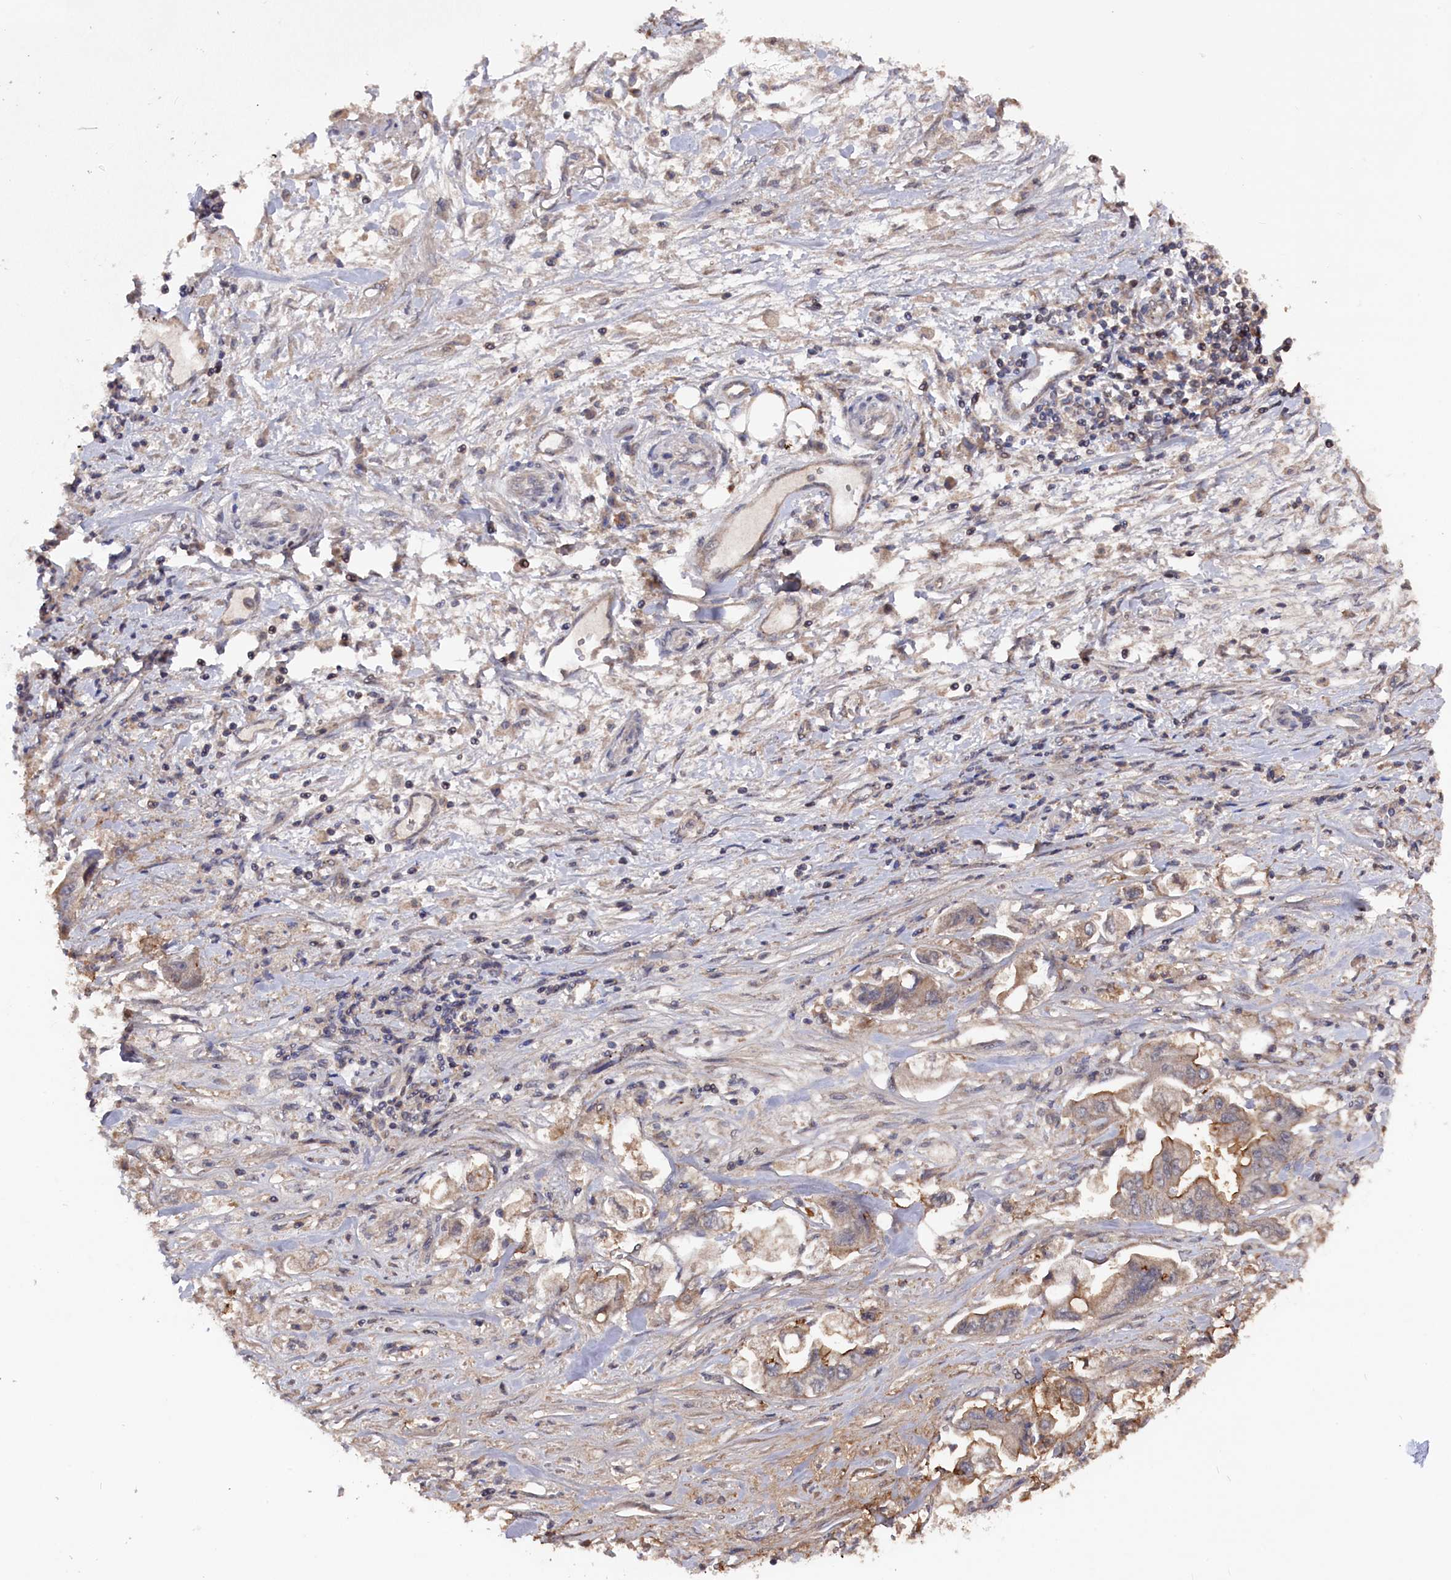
{"staining": {"intensity": "moderate", "quantity": "<25%", "location": "cytoplasmic/membranous"}, "tissue": "stomach cancer", "cell_type": "Tumor cells", "image_type": "cancer", "snomed": [{"axis": "morphology", "description": "Adenocarcinoma, NOS"}, {"axis": "topography", "description": "Stomach"}], "caption": "Immunohistochemistry (IHC) micrograph of neoplastic tissue: human adenocarcinoma (stomach) stained using immunohistochemistry (IHC) displays low levels of moderate protein expression localized specifically in the cytoplasmic/membranous of tumor cells, appearing as a cytoplasmic/membranous brown color.", "gene": "TMC5", "patient": {"sex": "male", "age": 62}}